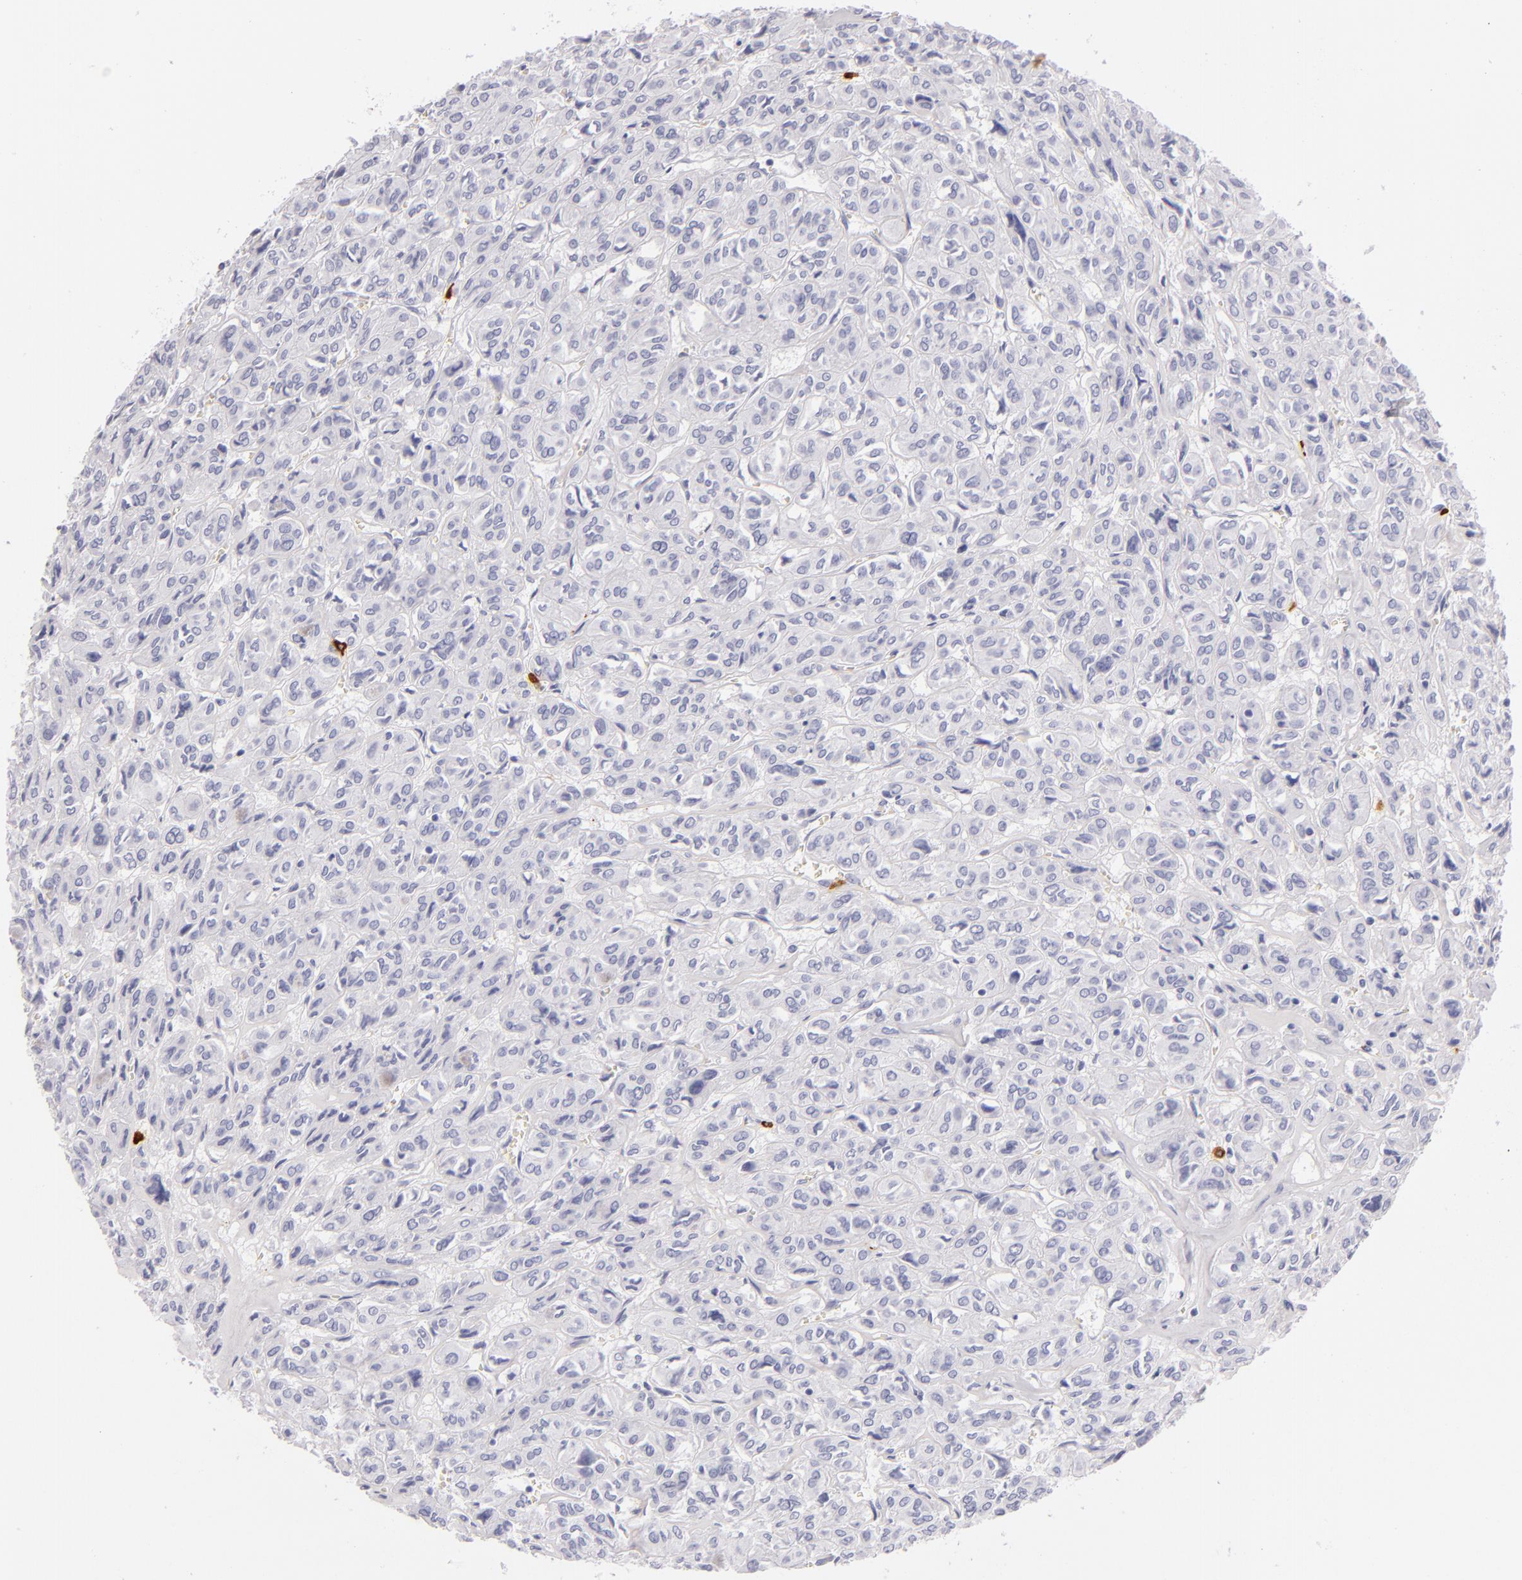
{"staining": {"intensity": "negative", "quantity": "none", "location": "none"}, "tissue": "thyroid cancer", "cell_type": "Tumor cells", "image_type": "cancer", "snomed": [{"axis": "morphology", "description": "Follicular adenoma carcinoma, NOS"}, {"axis": "topography", "description": "Thyroid gland"}], "caption": "This photomicrograph is of follicular adenoma carcinoma (thyroid) stained with IHC to label a protein in brown with the nuclei are counter-stained blue. There is no expression in tumor cells. (Brightfield microscopy of DAB (3,3'-diaminobenzidine) IHC at high magnification).", "gene": "TPSD1", "patient": {"sex": "female", "age": 71}}